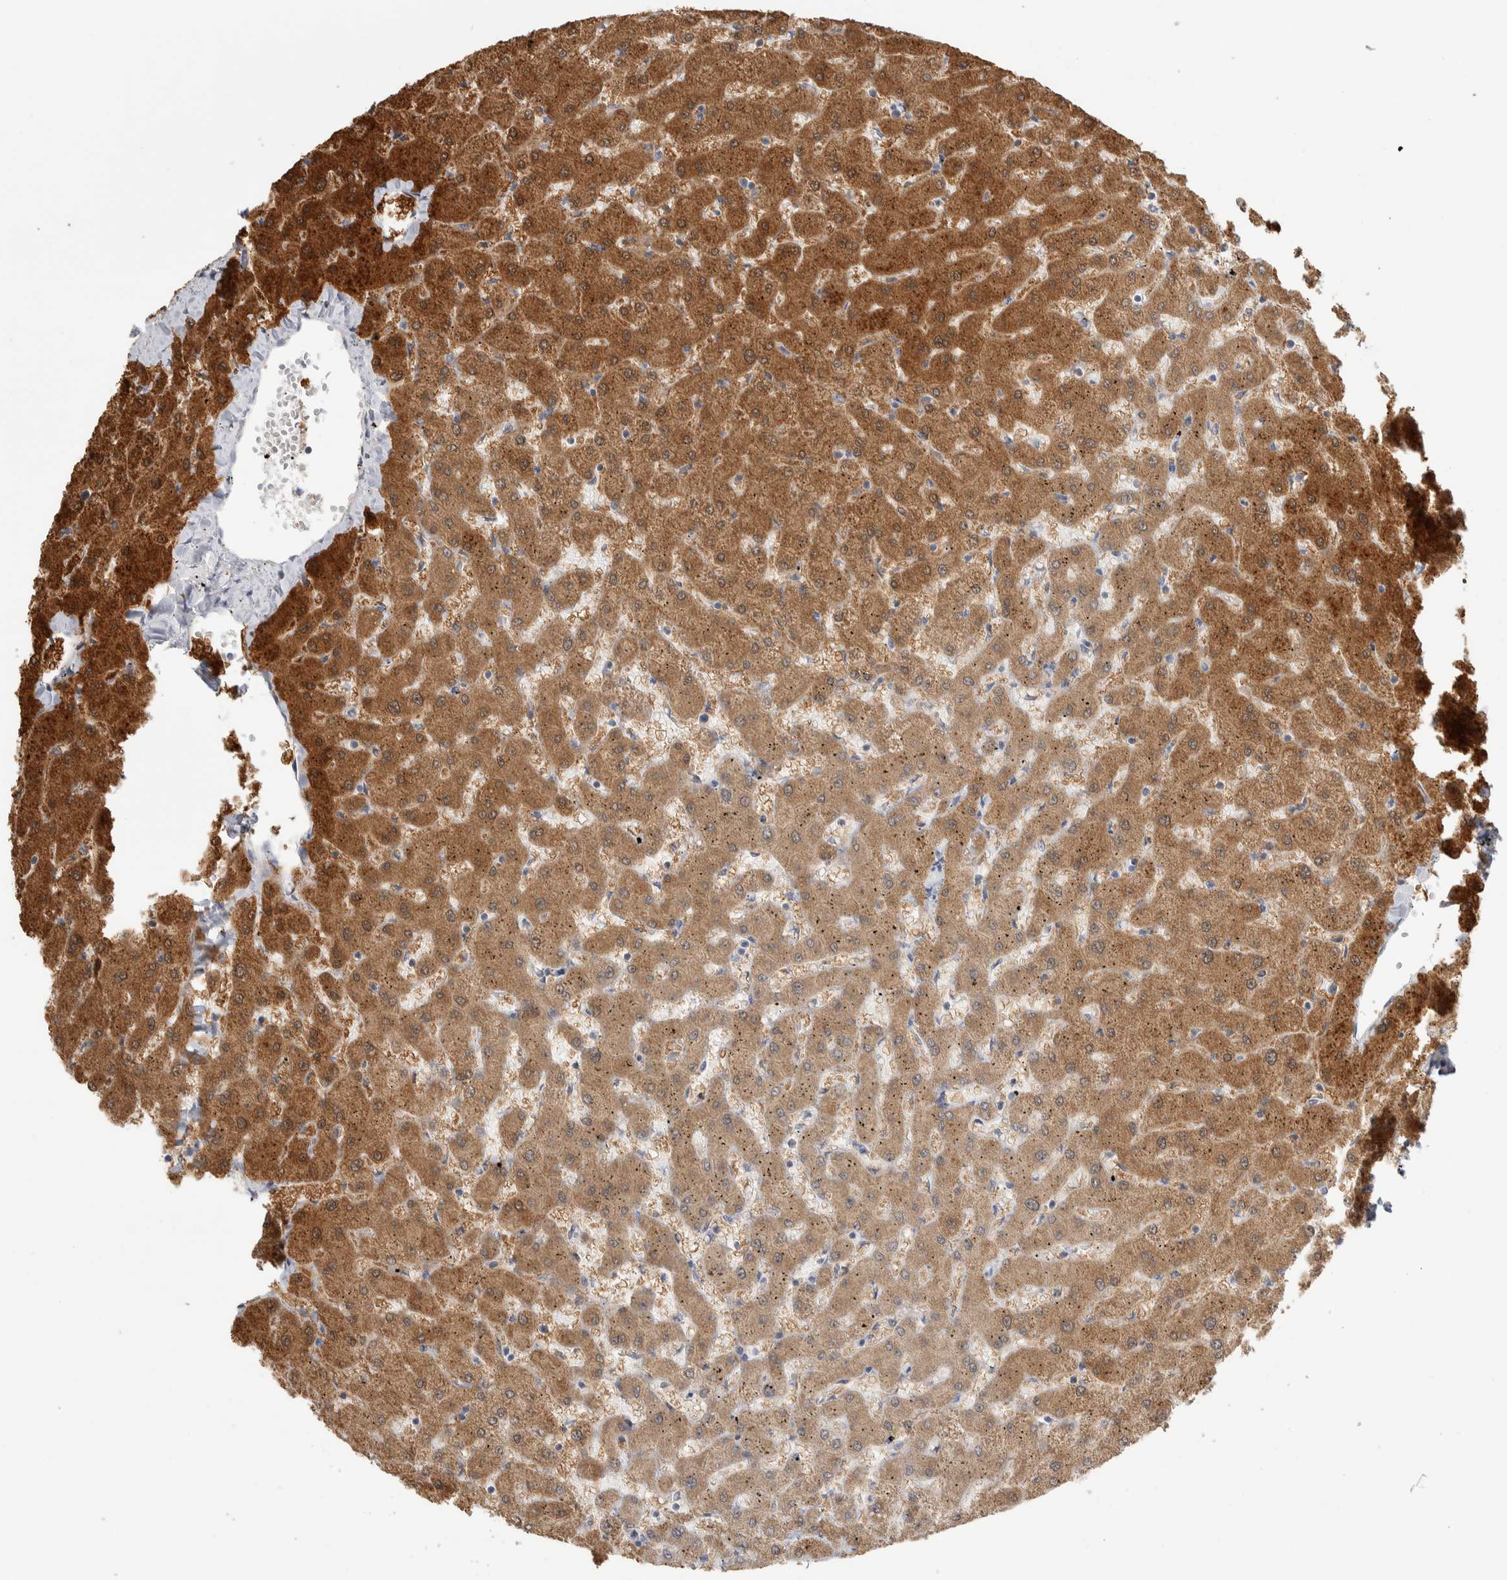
{"staining": {"intensity": "negative", "quantity": "none", "location": "none"}, "tissue": "liver", "cell_type": "Cholangiocytes", "image_type": "normal", "snomed": [{"axis": "morphology", "description": "Normal tissue, NOS"}, {"axis": "topography", "description": "Liver"}], "caption": "Immunohistochemical staining of normal human liver shows no significant positivity in cholangiocytes. (Brightfield microscopy of DAB (3,3'-diaminobenzidine) IHC at high magnification).", "gene": "DCXR", "patient": {"sex": "female", "age": 63}}